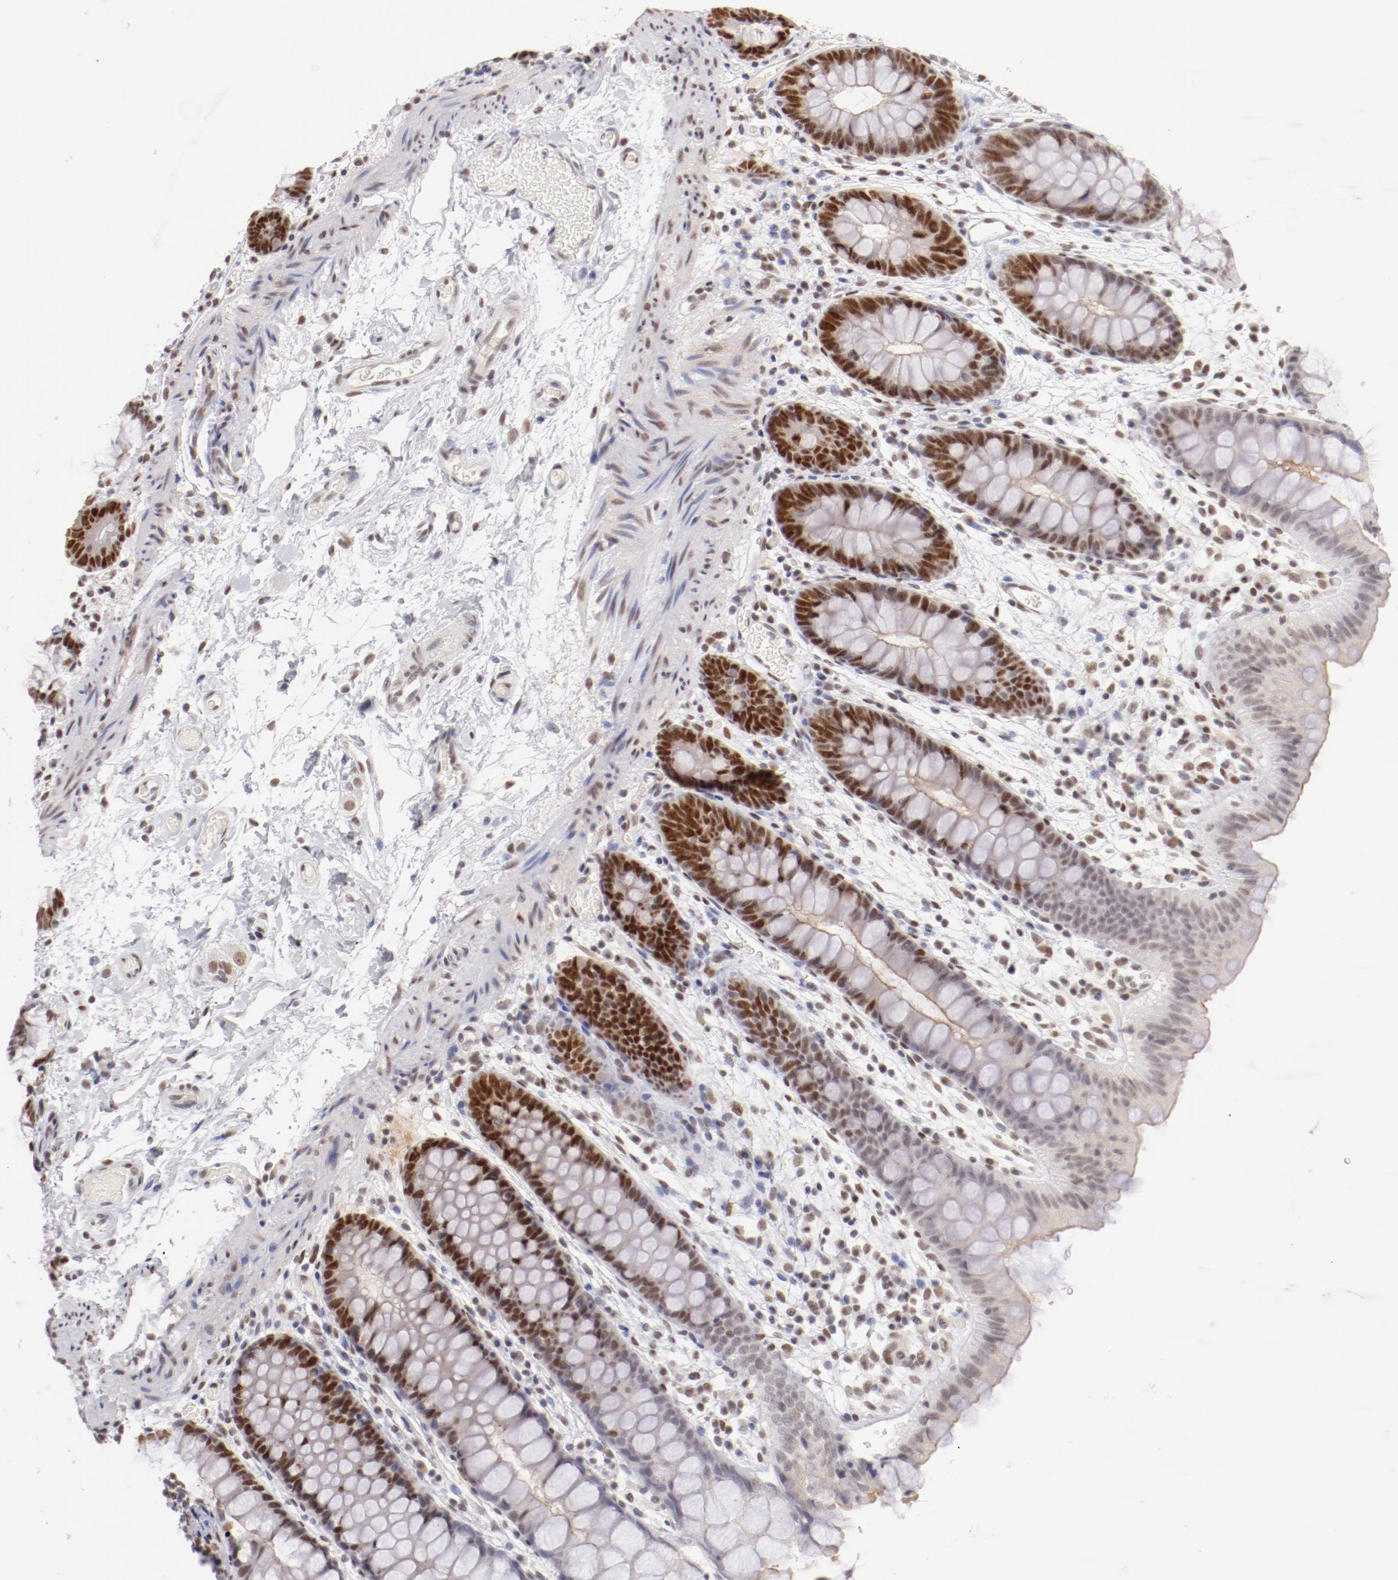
{"staining": {"intensity": "weak", "quantity": ">75%", "location": "nuclear"}, "tissue": "colon", "cell_type": "Endothelial cells", "image_type": "normal", "snomed": [{"axis": "morphology", "description": "Normal tissue, NOS"}, {"axis": "topography", "description": "Smooth muscle"}, {"axis": "topography", "description": "Colon"}], "caption": "DAB (3,3'-diaminobenzidine) immunohistochemical staining of benign human colon reveals weak nuclear protein positivity in about >75% of endothelial cells.", "gene": "TFAP4", "patient": {"sex": "male", "age": 67}}